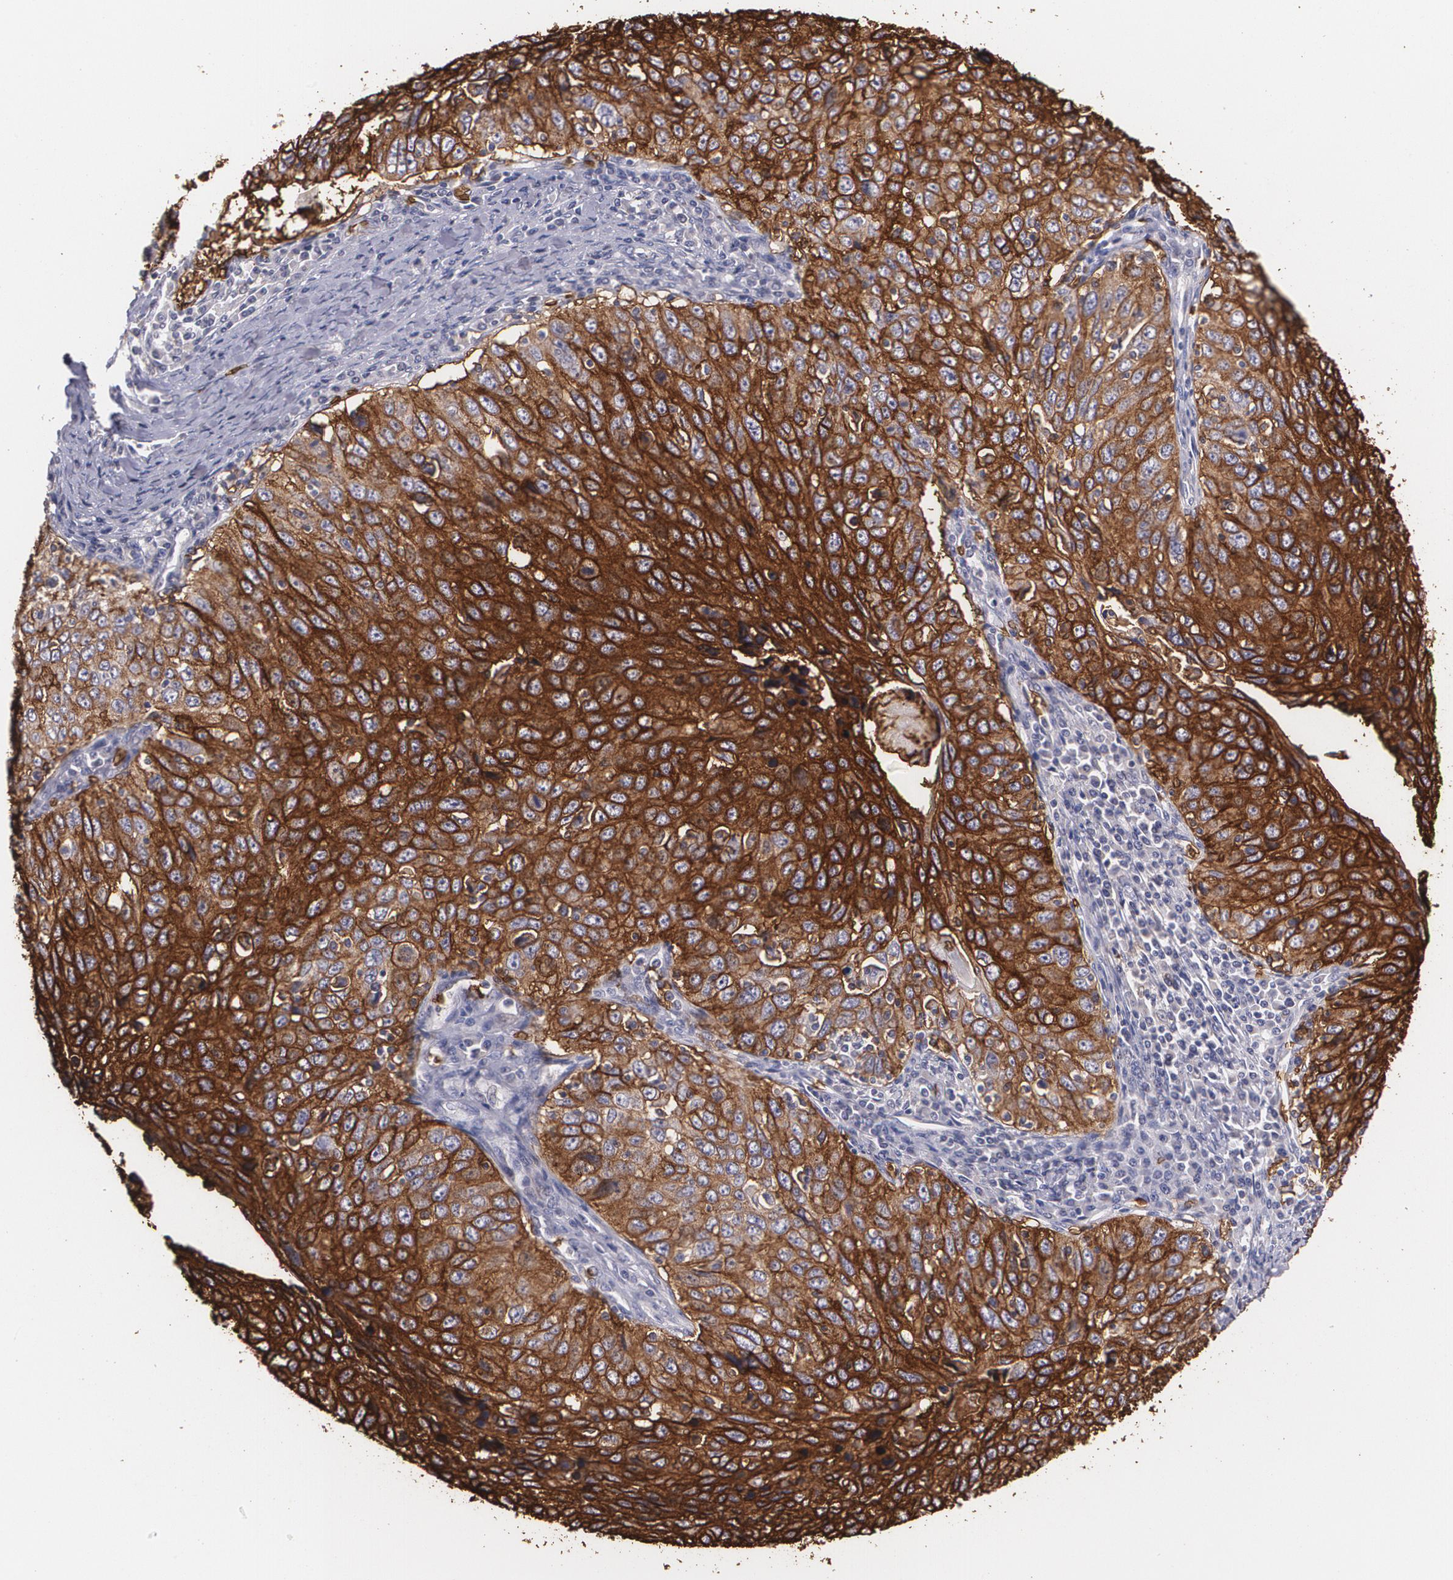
{"staining": {"intensity": "strong", "quantity": ">75%", "location": "cytoplasmic/membranous"}, "tissue": "cervical cancer", "cell_type": "Tumor cells", "image_type": "cancer", "snomed": [{"axis": "morphology", "description": "Squamous cell carcinoma, NOS"}, {"axis": "topography", "description": "Cervix"}], "caption": "IHC of human squamous cell carcinoma (cervical) shows high levels of strong cytoplasmic/membranous expression in about >75% of tumor cells.", "gene": "SLC2A1", "patient": {"sex": "female", "age": 53}}